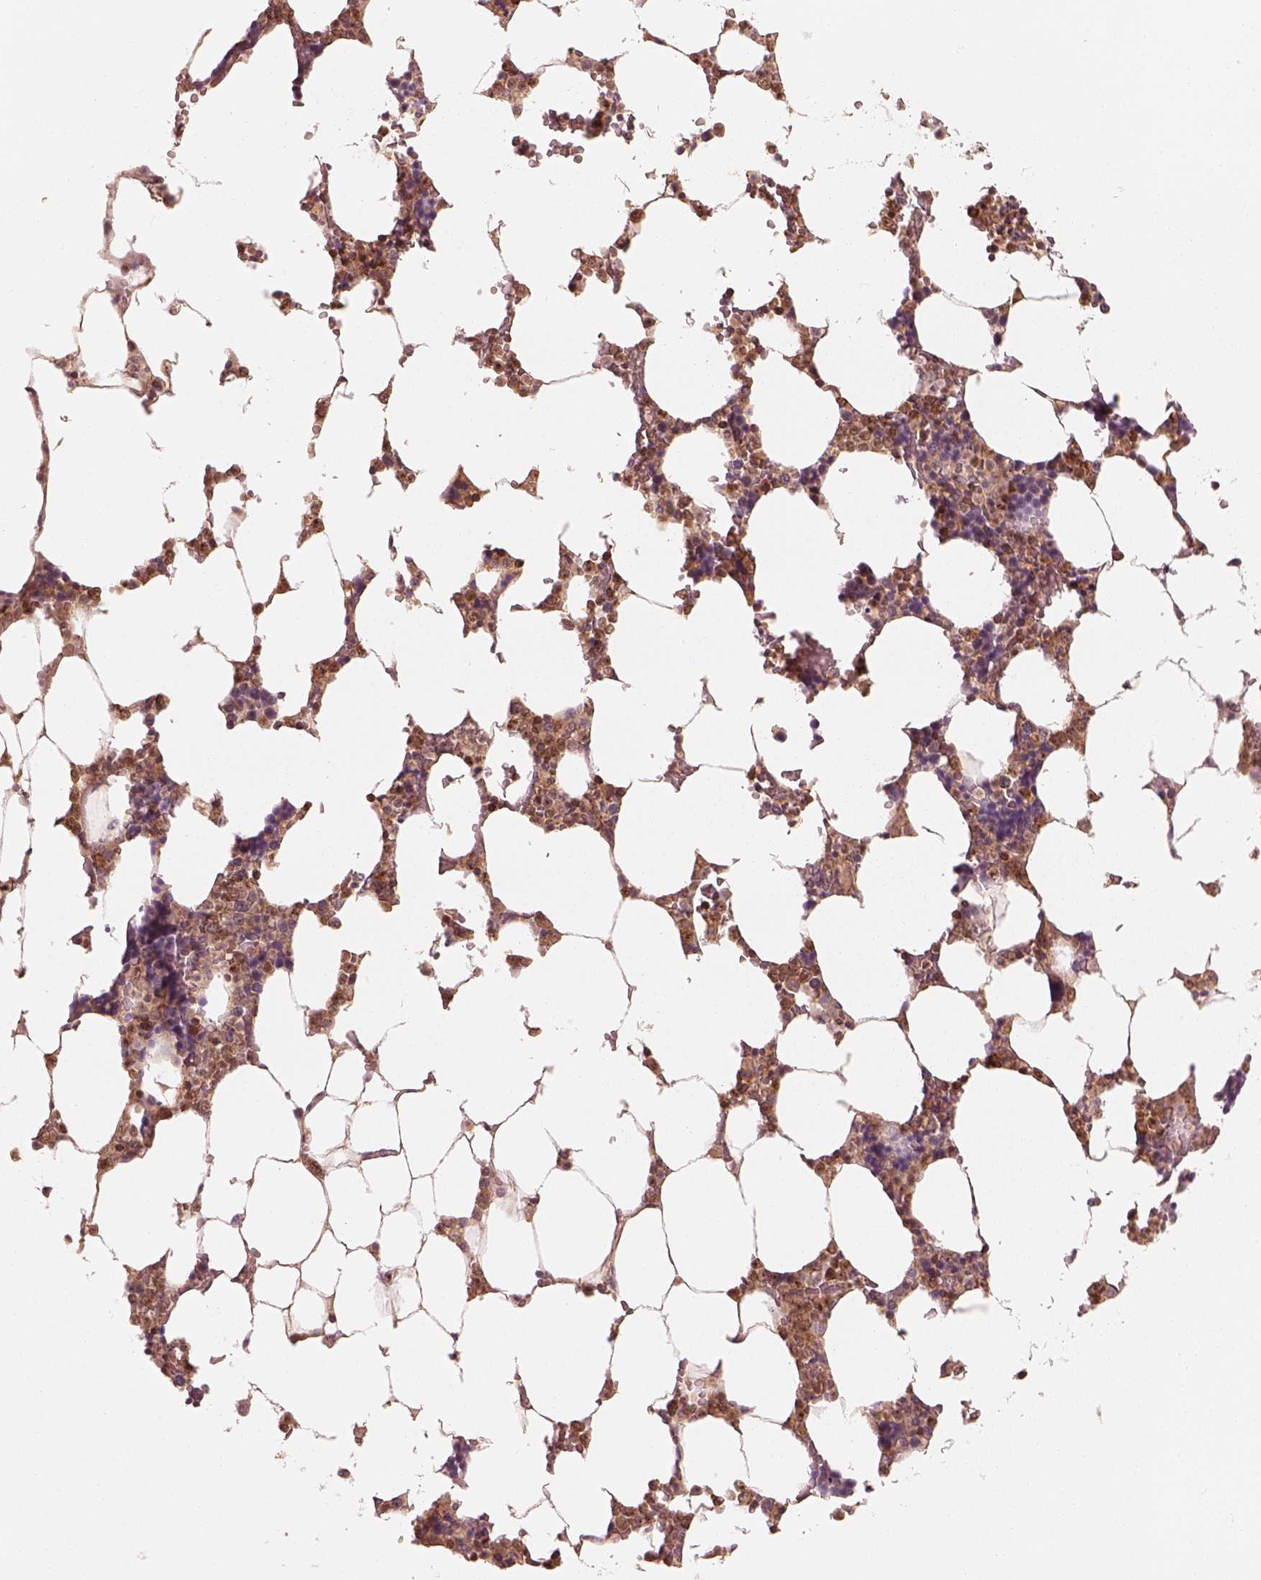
{"staining": {"intensity": "moderate", "quantity": "25%-75%", "location": "cytoplasmic/membranous"}, "tissue": "bone marrow", "cell_type": "Hematopoietic cells", "image_type": "normal", "snomed": [{"axis": "morphology", "description": "Normal tissue, NOS"}, {"axis": "topography", "description": "Bone marrow"}], "caption": "IHC (DAB) staining of normal bone marrow demonstrates moderate cytoplasmic/membranous protein staining in approximately 25%-75% of hematopoietic cells. Using DAB (3,3'-diaminobenzidine) (brown) and hematoxylin (blue) stains, captured at high magnification using brightfield microscopy.", "gene": "FAM107B", "patient": {"sex": "female", "age": 52}}